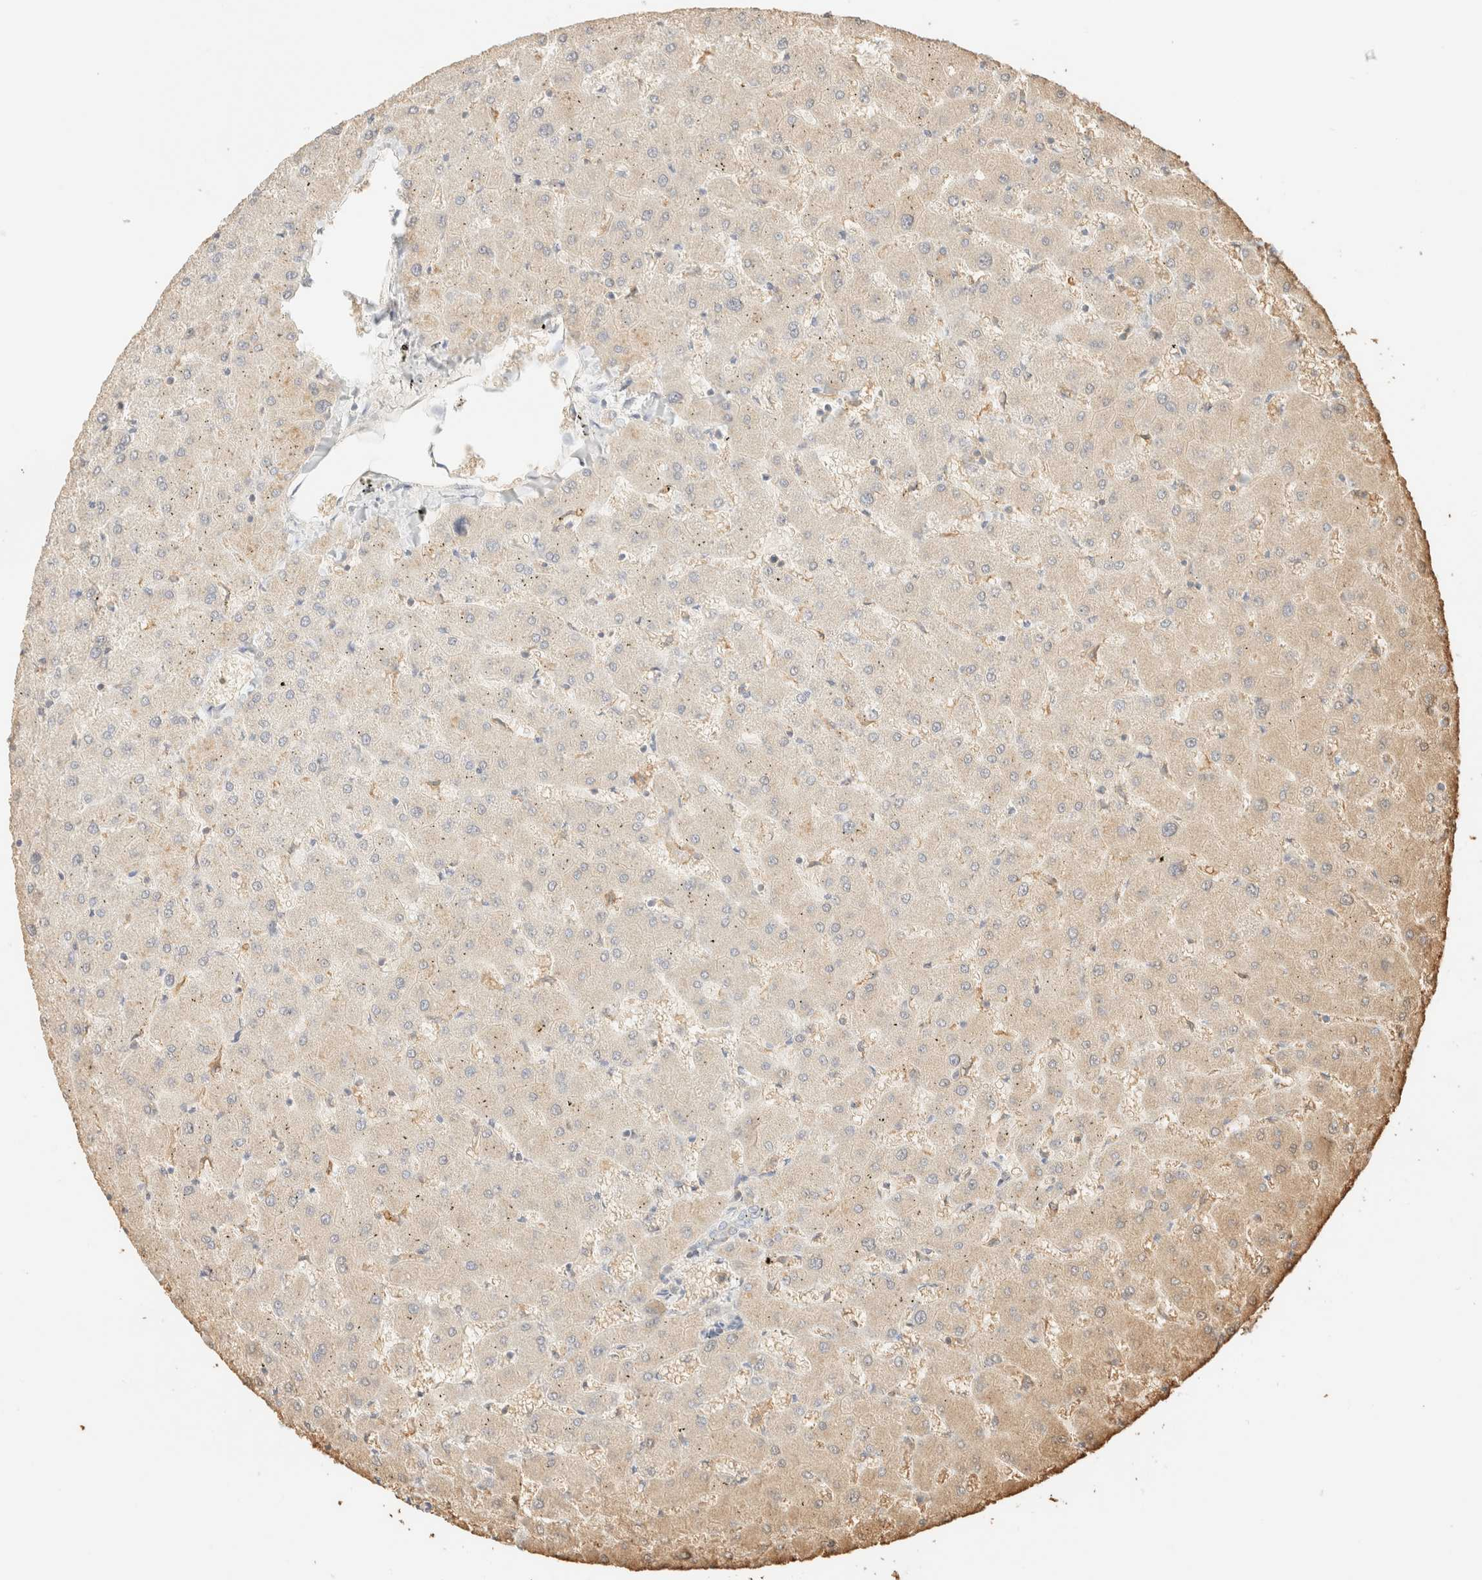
{"staining": {"intensity": "negative", "quantity": "none", "location": "none"}, "tissue": "liver", "cell_type": "Cholangiocytes", "image_type": "normal", "snomed": [{"axis": "morphology", "description": "Normal tissue, NOS"}, {"axis": "topography", "description": "Liver"}], "caption": "Immunohistochemical staining of benign liver exhibits no significant positivity in cholangiocytes.", "gene": "TIMD4", "patient": {"sex": "female", "age": 63}}